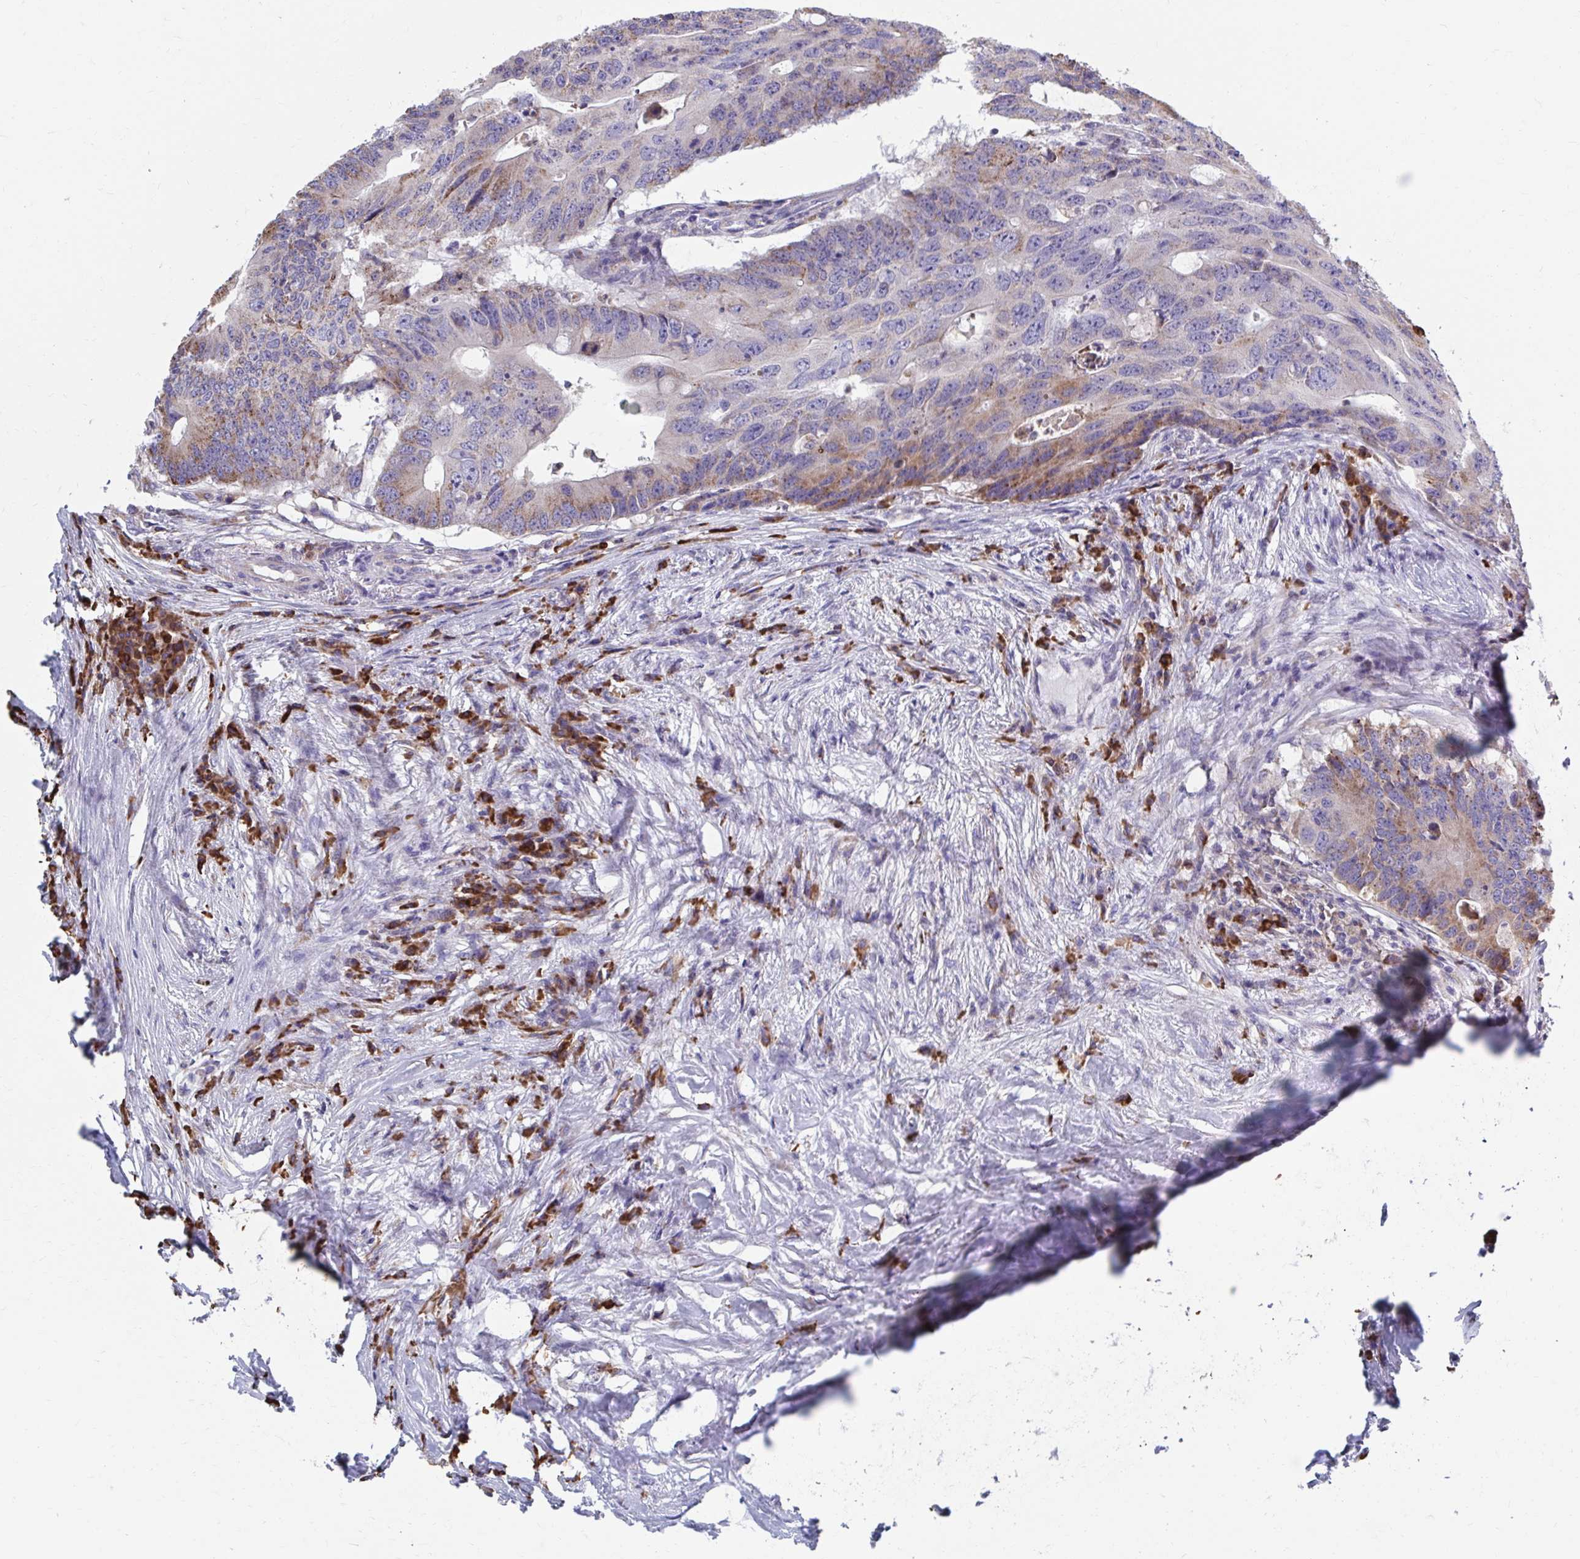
{"staining": {"intensity": "moderate", "quantity": "25%-75%", "location": "cytoplasmic/membranous"}, "tissue": "colorectal cancer", "cell_type": "Tumor cells", "image_type": "cancer", "snomed": [{"axis": "morphology", "description": "Adenocarcinoma, NOS"}, {"axis": "topography", "description": "Colon"}], "caption": "Colorectal cancer stained with immunohistochemistry reveals moderate cytoplasmic/membranous expression in approximately 25%-75% of tumor cells. (Brightfield microscopy of DAB IHC at high magnification).", "gene": "FKBP2", "patient": {"sex": "male", "age": 71}}